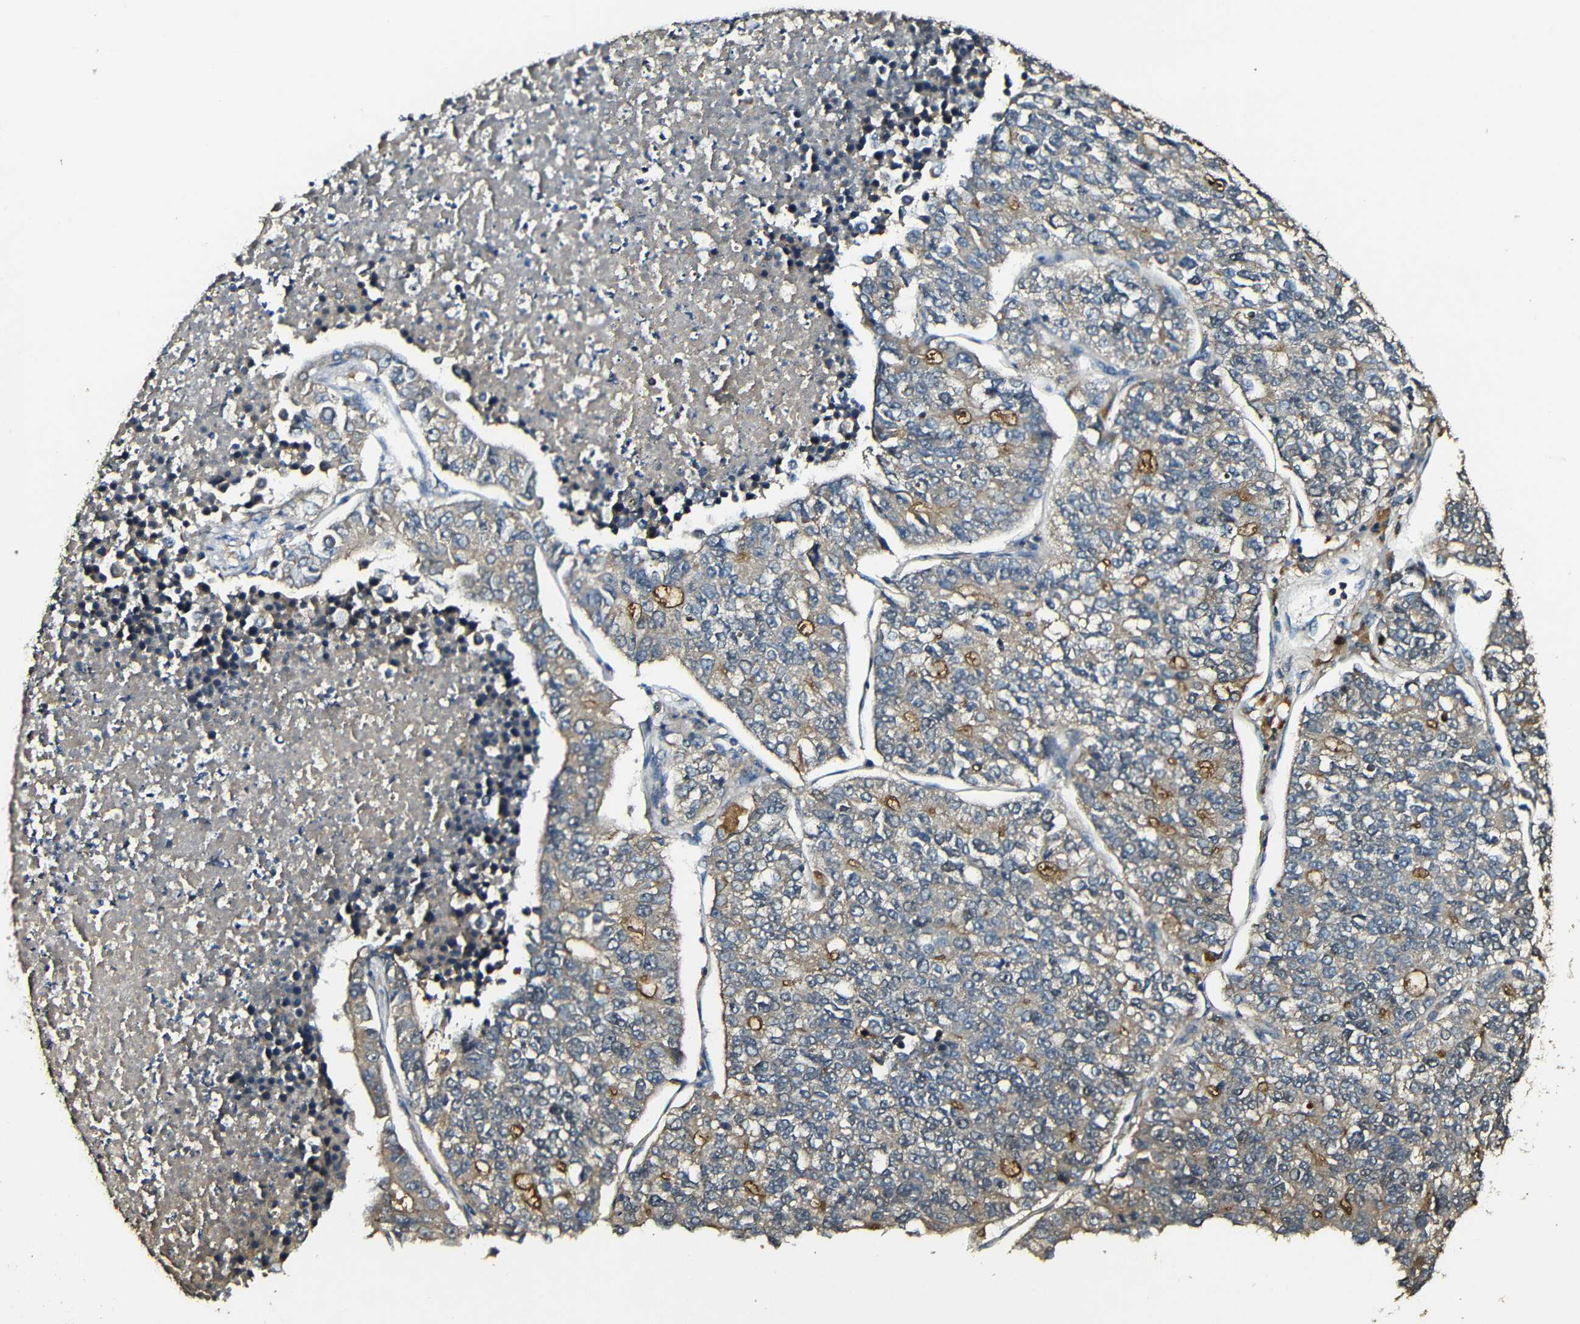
{"staining": {"intensity": "weak", "quantity": ">75%", "location": "cytoplasmic/membranous"}, "tissue": "lung cancer", "cell_type": "Tumor cells", "image_type": "cancer", "snomed": [{"axis": "morphology", "description": "Adenocarcinoma, NOS"}, {"axis": "topography", "description": "Lung"}], "caption": "A high-resolution histopathology image shows IHC staining of lung cancer (adenocarcinoma), which demonstrates weak cytoplasmic/membranous positivity in about >75% of tumor cells.", "gene": "CASP8", "patient": {"sex": "male", "age": 49}}